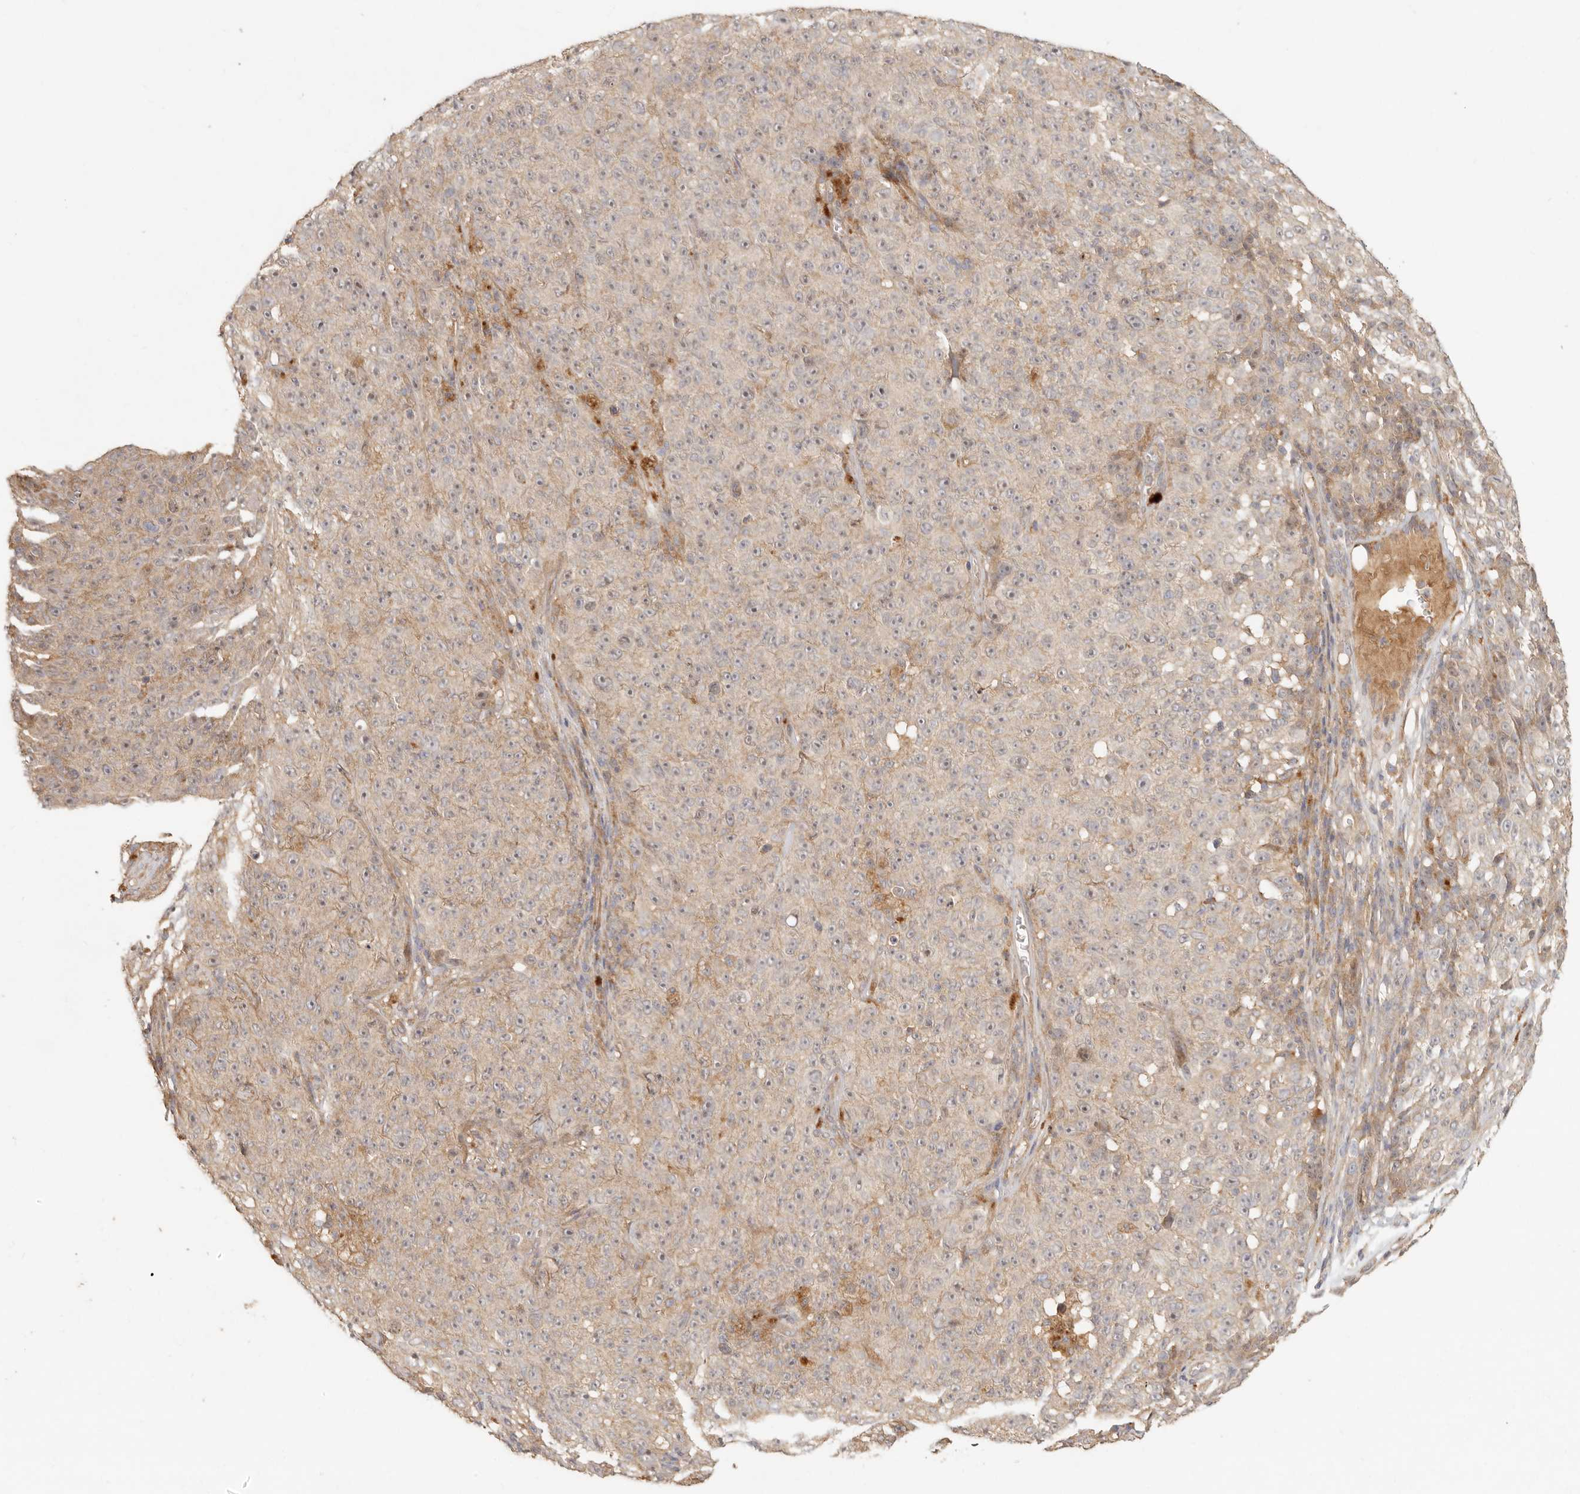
{"staining": {"intensity": "negative", "quantity": "none", "location": "none"}, "tissue": "melanoma", "cell_type": "Tumor cells", "image_type": "cancer", "snomed": [{"axis": "morphology", "description": "Malignant melanoma, NOS"}, {"axis": "topography", "description": "Skin"}], "caption": "The micrograph displays no staining of tumor cells in melanoma. Nuclei are stained in blue.", "gene": "VIPR1", "patient": {"sex": "female", "age": 82}}